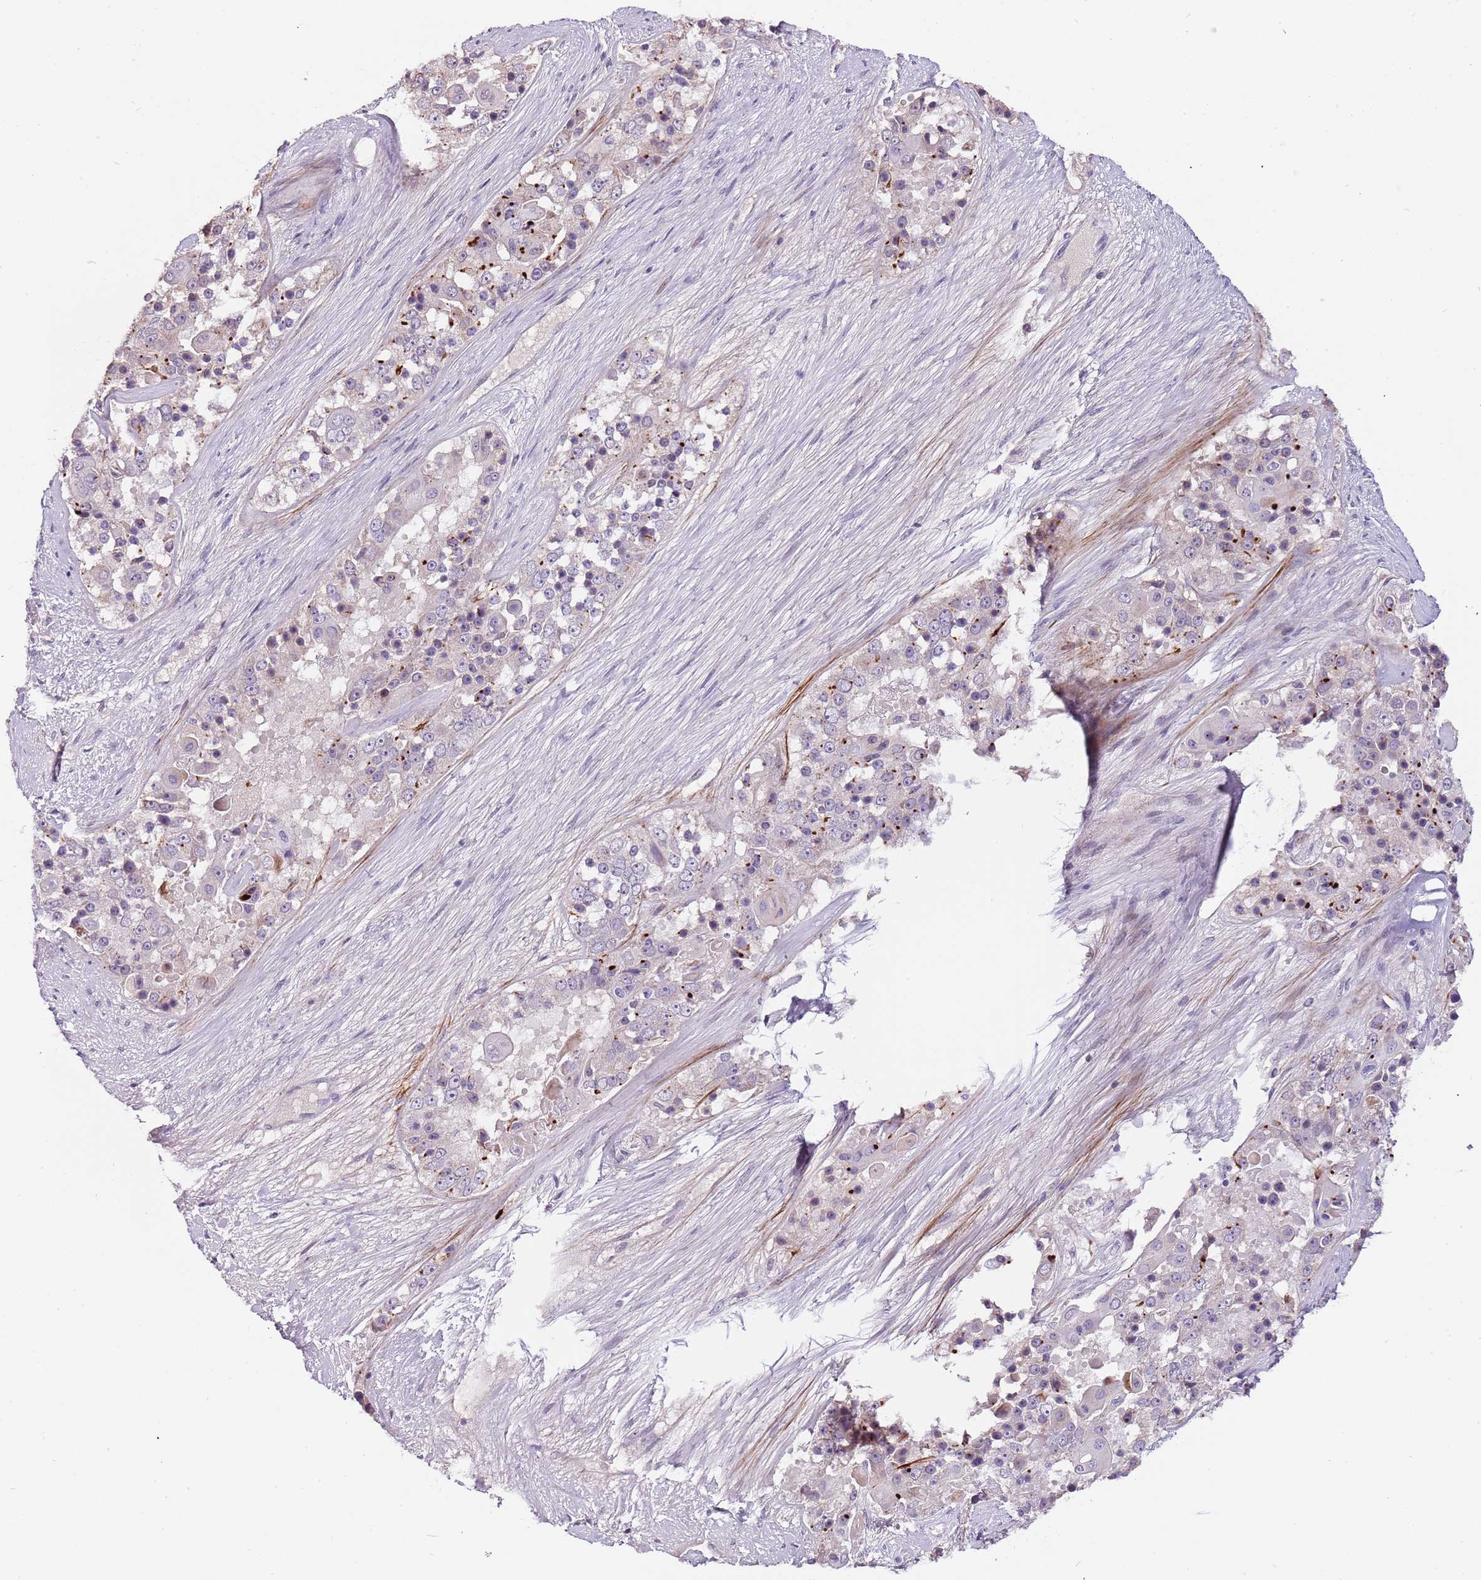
{"staining": {"intensity": "strong", "quantity": "<25%", "location": "cytoplasmic/membranous"}, "tissue": "ovarian cancer", "cell_type": "Tumor cells", "image_type": "cancer", "snomed": [{"axis": "morphology", "description": "Carcinoma, endometroid"}, {"axis": "topography", "description": "Ovary"}], "caption": "A brown stain highlights strong cytoplasmic/membranous staining of a protein in endometroid carcinoma (ovarian) tumor cells.", "gene": "NKX2-3", "patient": {"sex": "female", "age": 51}}